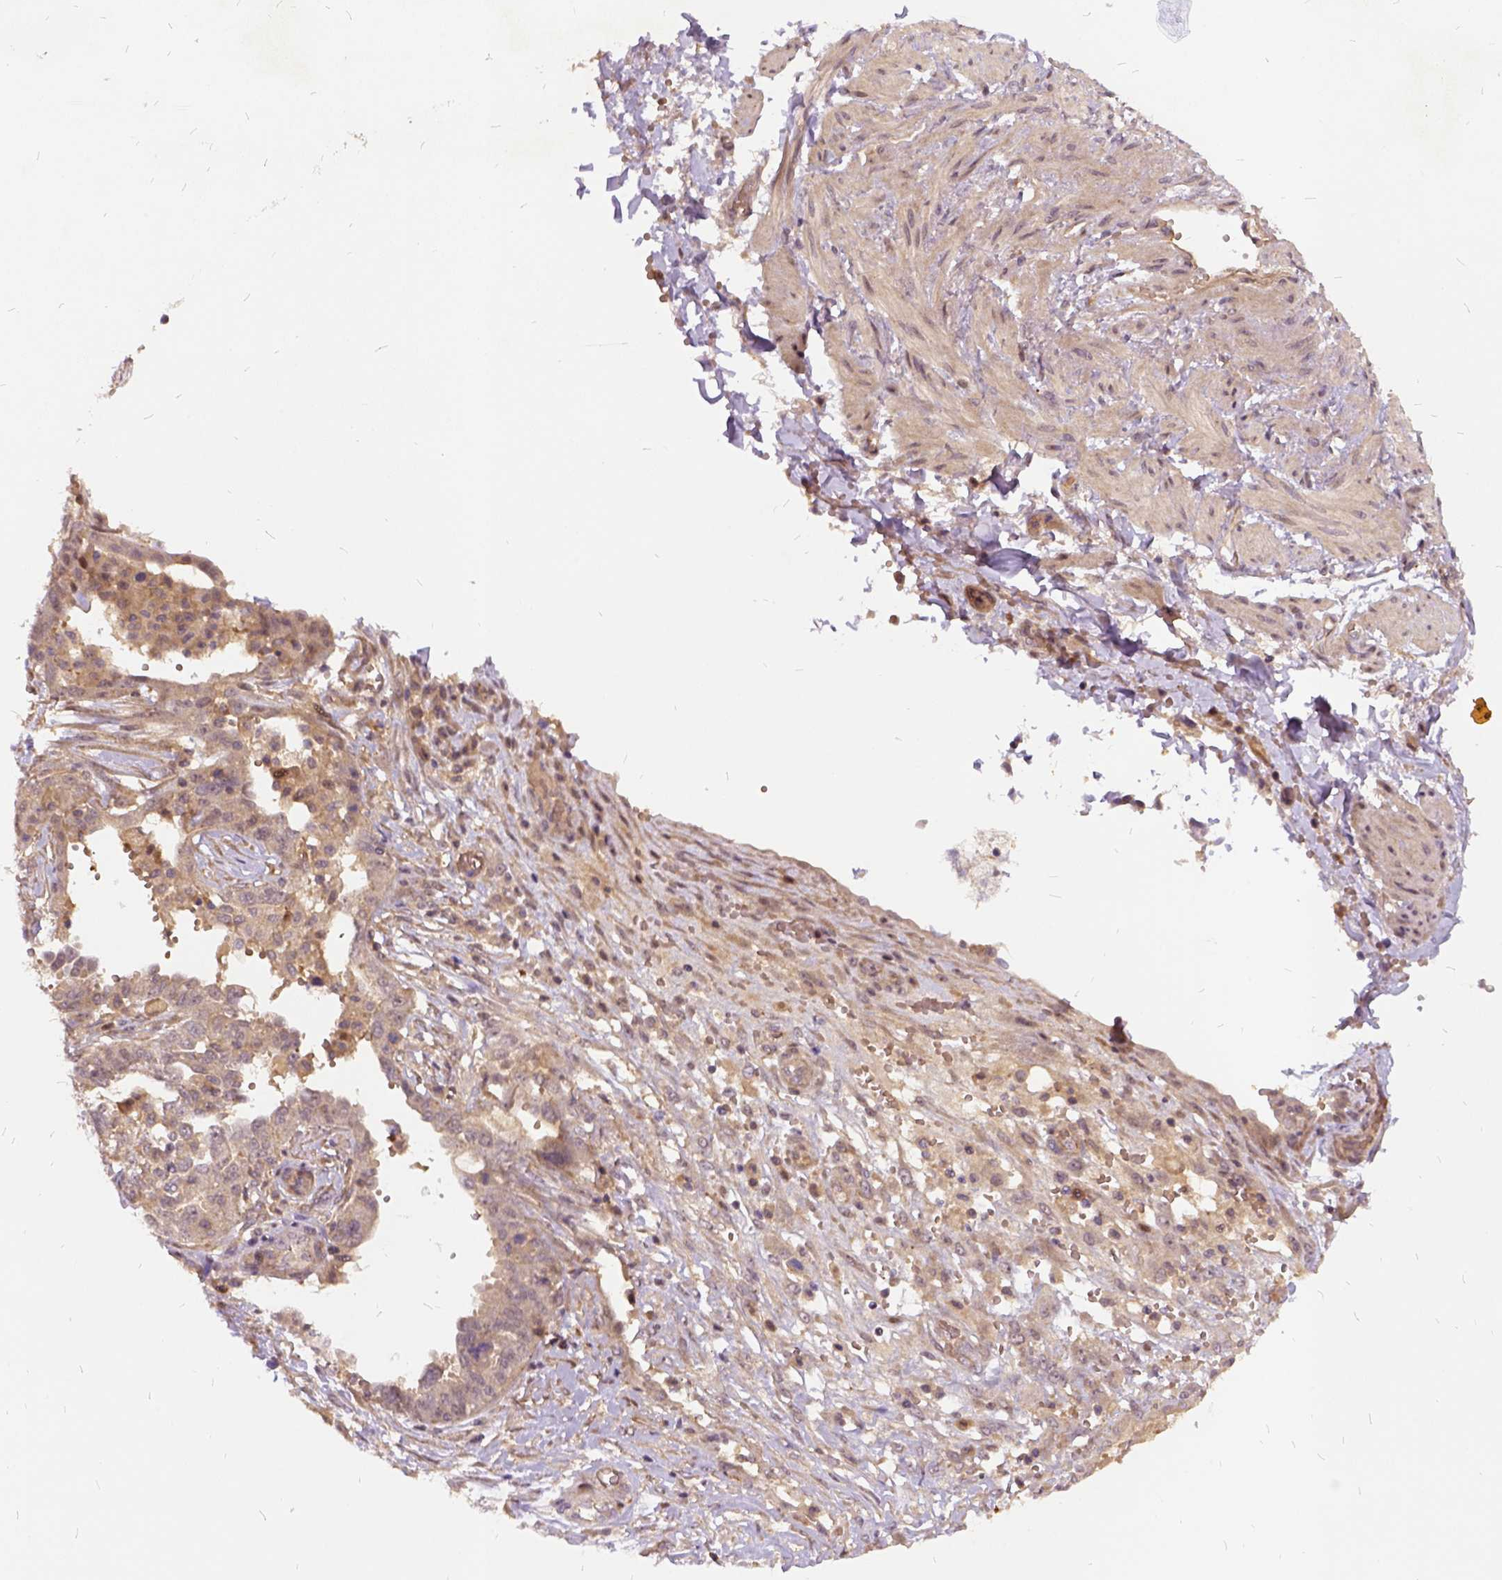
{"staining": {"intensity": "weak", "quantity": ">75%", "location": "cytoplasmic/membranous"}, "tissue": "ovarian cancer", "cell_type": "Tumor cells", "image_type": "cancer", "snomed": [{"axis": "morphology", "description": "Cystadenocarcinoma, serous, NOS"}, {"axis": "topography", "description": "Ovary"}], "caption": "Protein staining of ovarian cancer tissue shows weak cytoplasmic/membranous staining in about >75% of tumor cells. The protein of interest is shown in brown color, while the nuclei are stained blue.", "gene": "ILRUN", "patient": {"sex": "female", "age": 67}}